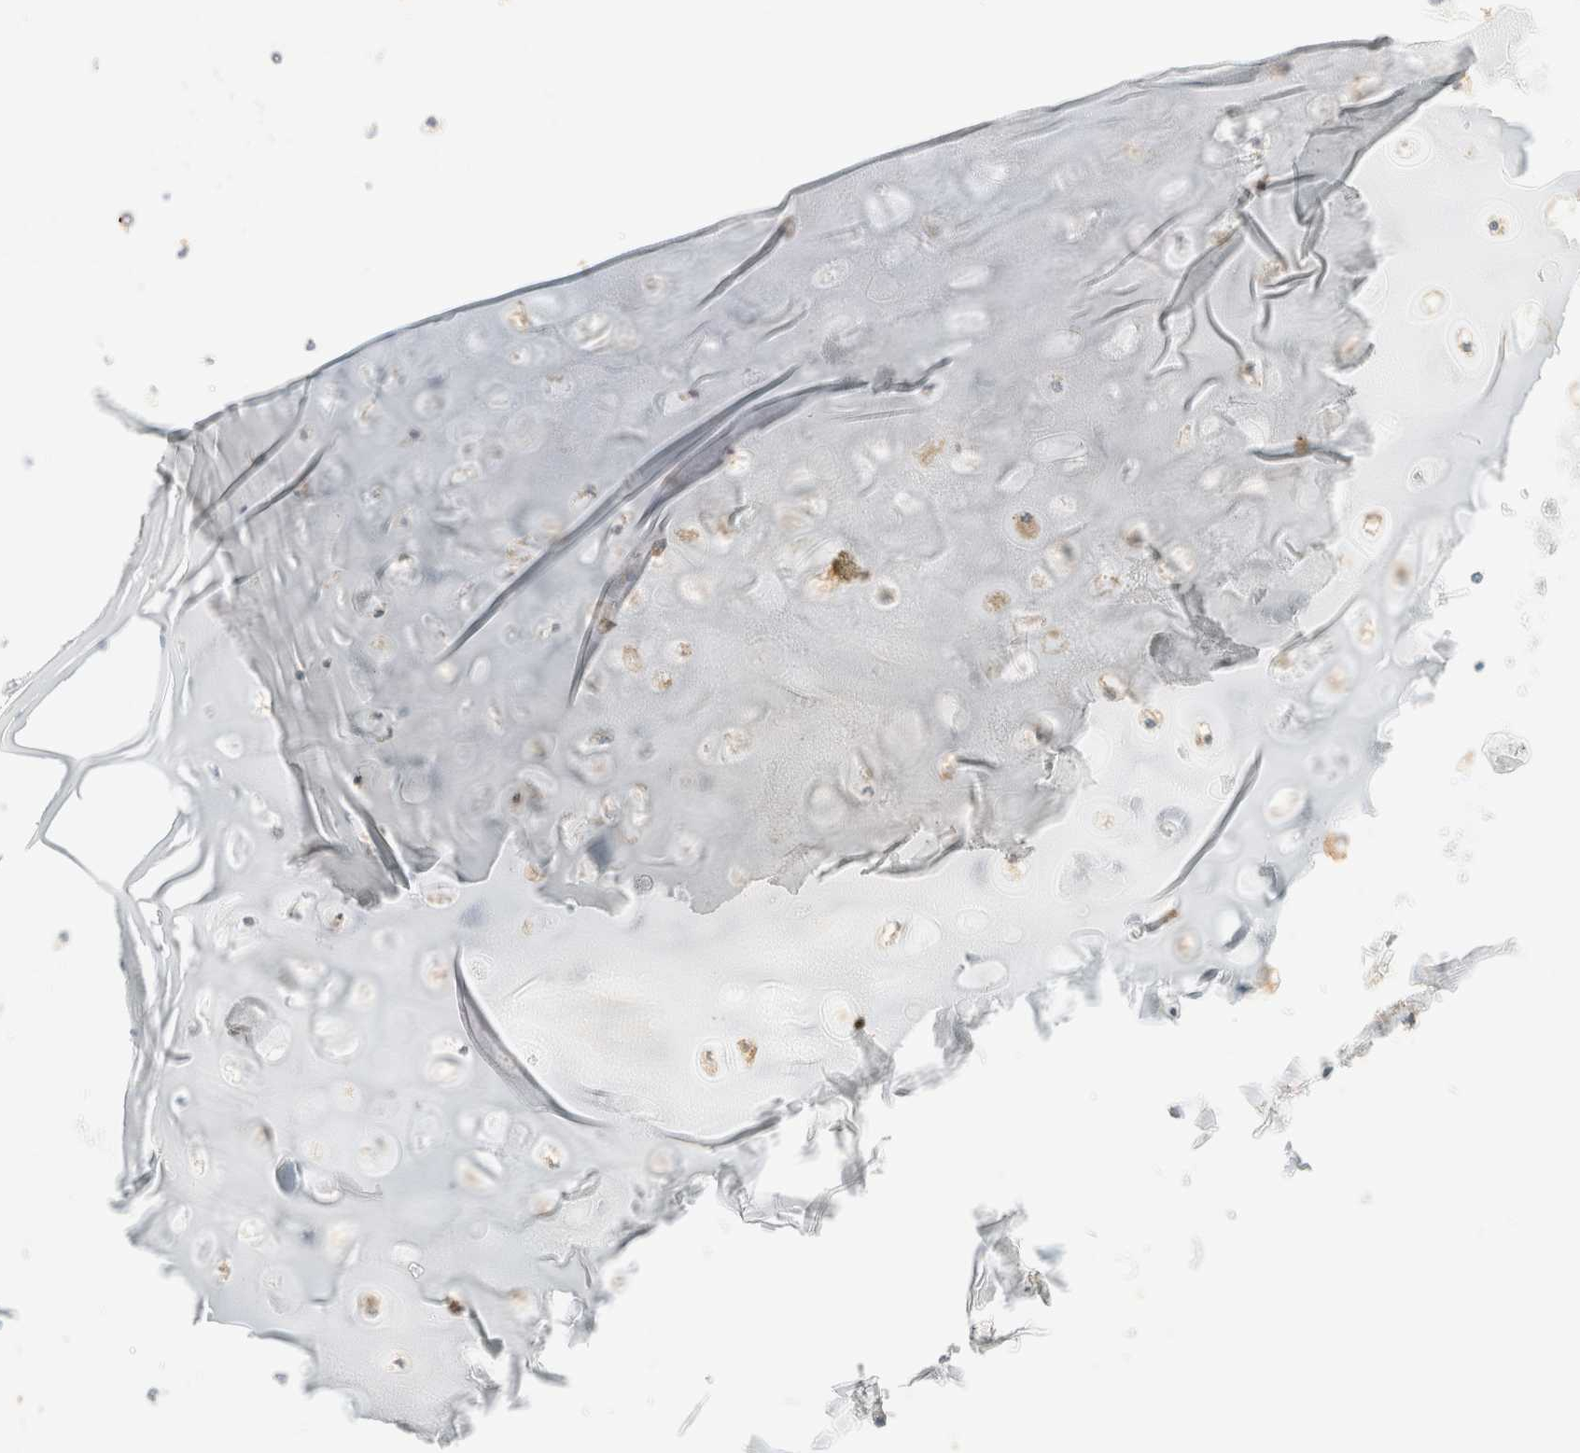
{"staining": {"intensity": "negative", "quantity": "none", "location": "none"}, "tissue": "adipose tissue", "cell_type": "Adipocytes", "image_type": "normal", "snomed": [{"axis": "morphology", "description": "Normal tissue, NOS"}, {"axis": "topography", "description": "Cartilage tissue"}, {"axis": "topography", "description": "Lung"}], "caption": "Immunohistochemistry (IHC) image of benign human adipose tissue stained for a protein (brown), which displays no expression in adipocytes.", "gene": "FHOD1", "patient": {"sex": "female", "age": 77}}